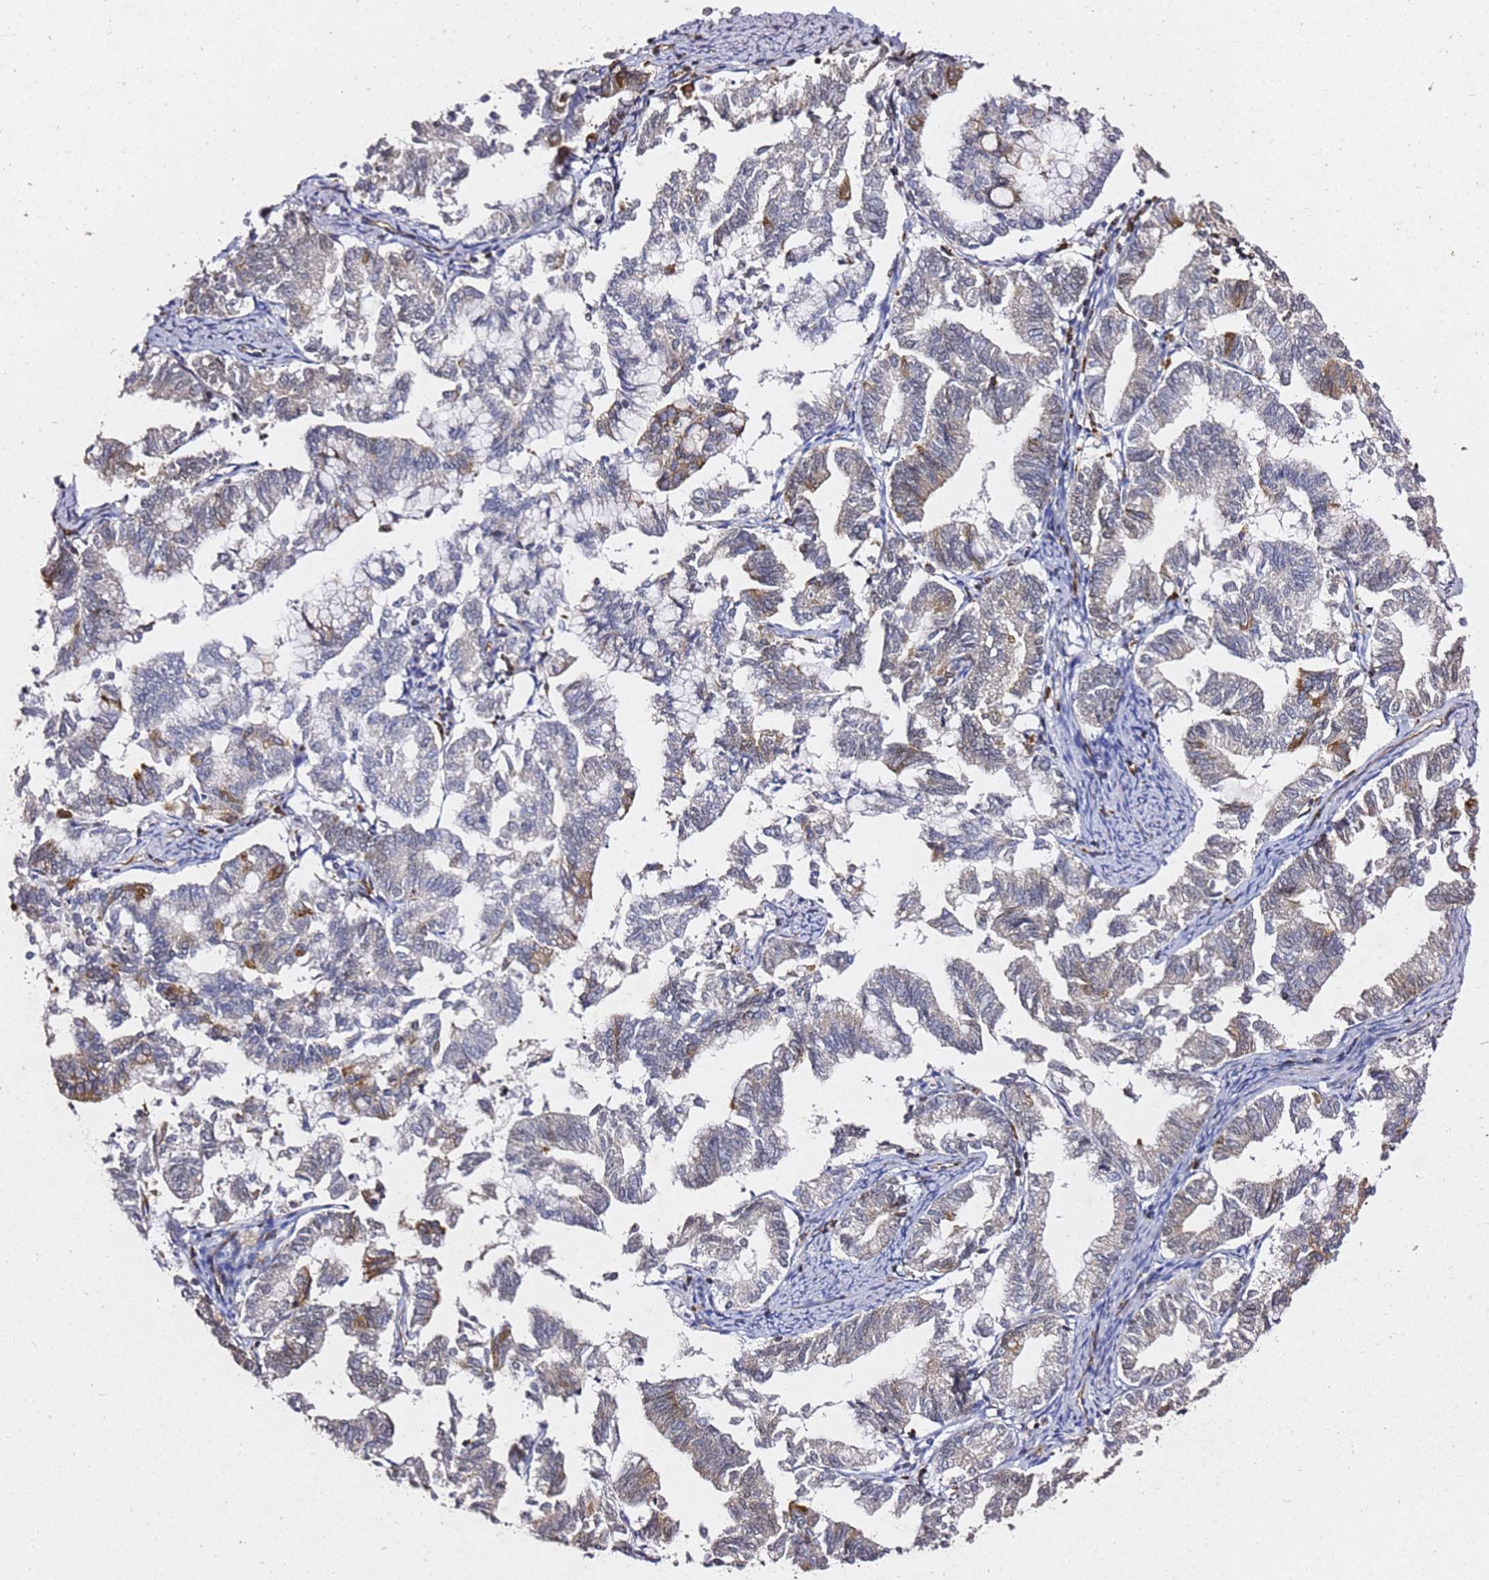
{"staining": {"intensity": "moderate", "quantity": "<25%", "location": "cytoplasmic/membranous"}, "tissue": "endometrial cancer", "cell_type": "Tumor cells", "image_type": "cancer", "snomed": [{"axis": "morphology", "description": "Adenocarcinoma, NOS"}, {"axis": "topography", "description": "Endometrium"}], "caption": "IHC (DAB (3,3'-diaminobenzidine)) staining of endometrial cancer (adenocarcinoma) displays moderate cytoplasmic/membranous protein staining in approximately <25% of tumor cells.", "gene": "TPST1", "patient": {"sex": "female", "age": 79}}